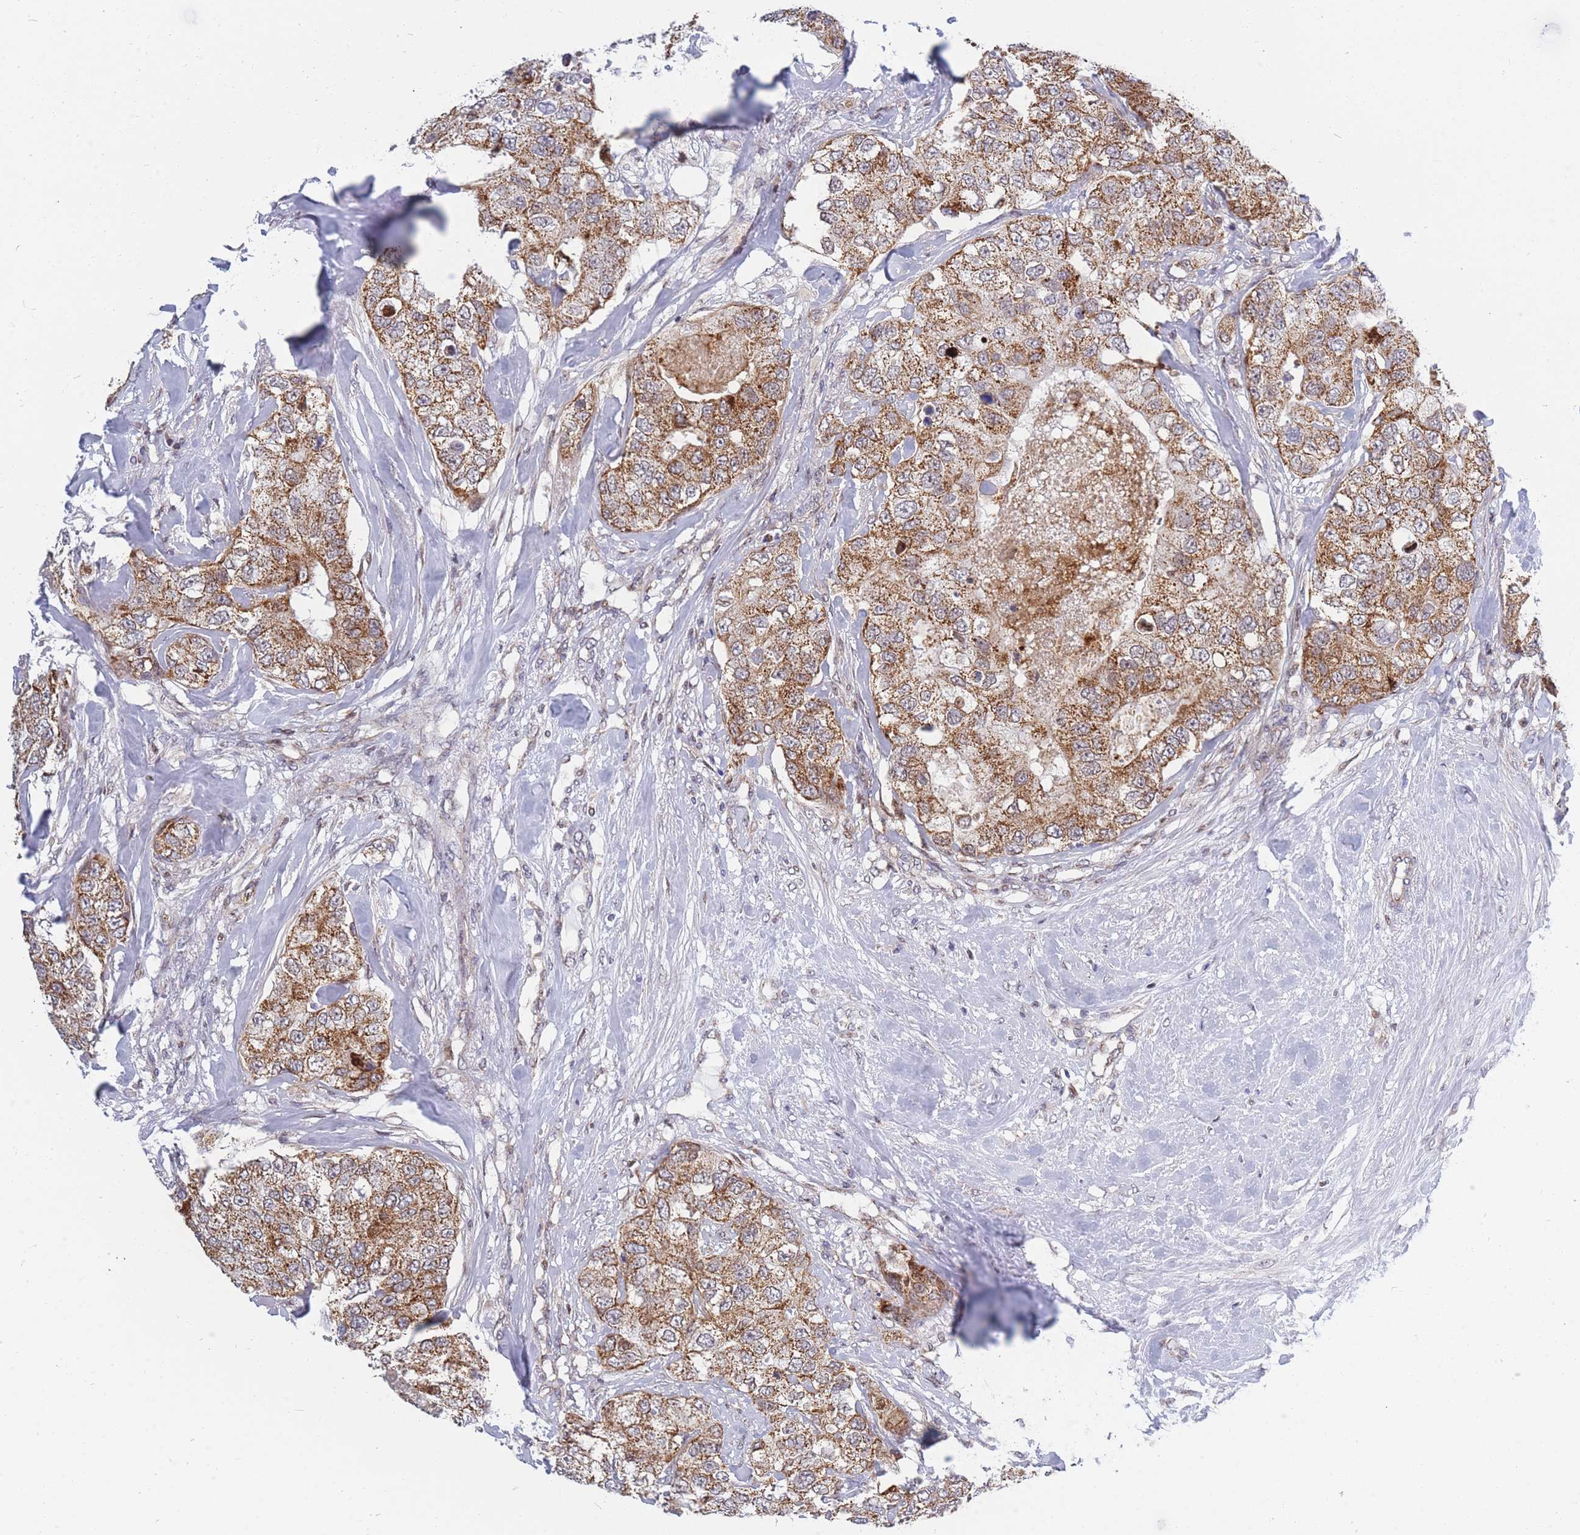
{"staining": {"intensity": "strong", "quantity": ">75%", "location": "cytoplasmic/membranous"}, "tissue": "breast cancer", "cell_type": "Tumor cells", "image_type": "cancer", "snomed": [{"axis": "morphology", "description": "Duct carcinoma"}, {"axis": "topography", "description": "Breast"}], "caption": "This photomicrograph shows immunohistochemistry (IHC) staining of human breast cancer, with high strong cytoplasmic/membranous expression in about >75% of tumor cells.", "gene": "MOB4", "patient": {"sex": "female", "age": 62}}